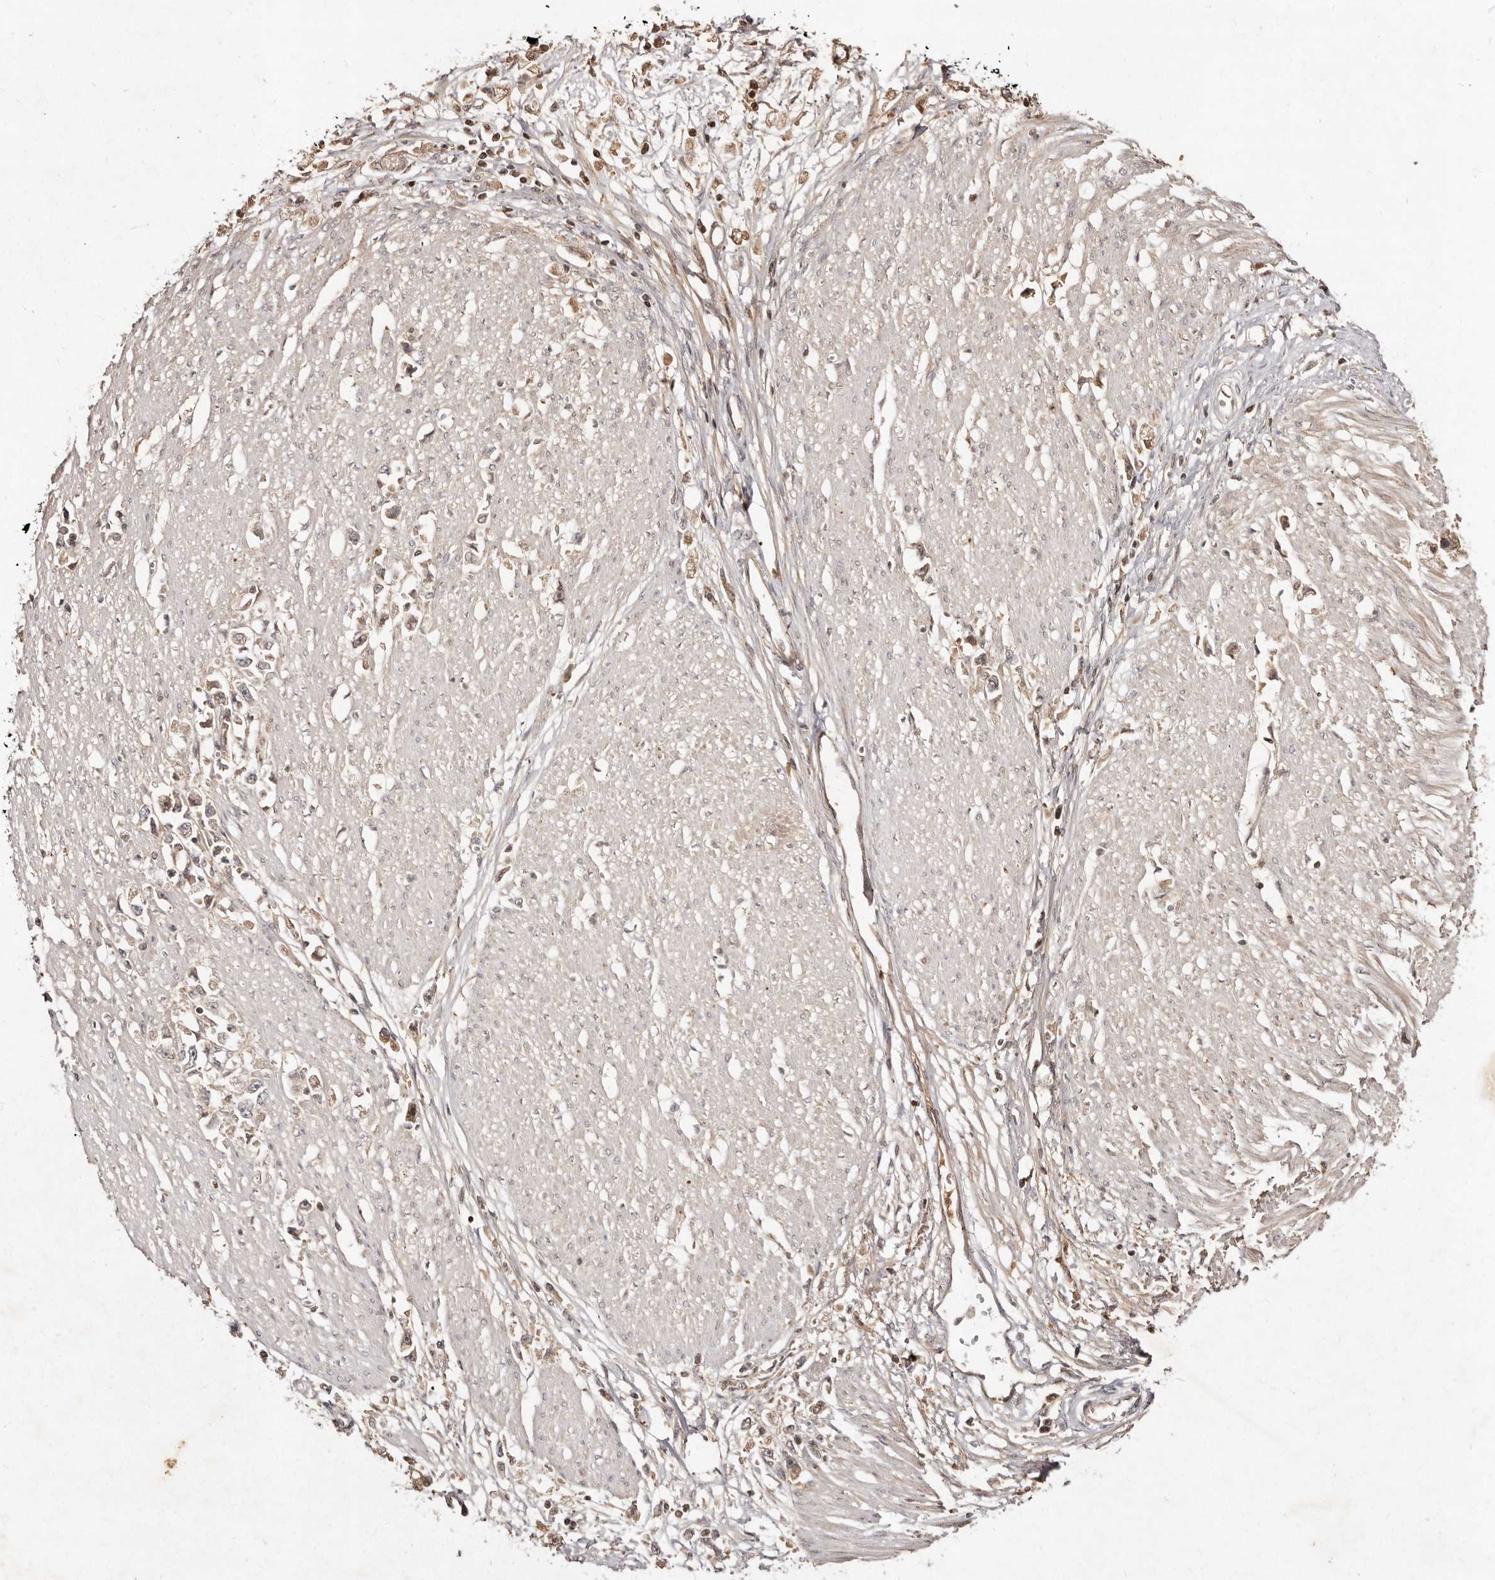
{"staining": {"intensity": "weak", "quantity": "25%-75%", "location": "cytoplasmic/membranous,nuclear"}, "tissue": "stomach cancer", "cell_type": "Tumor cells", "image_type": "cancer", "snomed": [{"axis": "morphology", "description": "Adenocarcinoma, NOS"}, {"axis": "topography", "description": "Stomach"}], "caption": "Stomach adenocarcinoma stained with immunohistochemistry (IHC) demonstrates weak cytoplasmic/membranous and nuclear expression in about 25%-75% of tumor cells.", "gene": "LCORL", "patient": {"sex": "female", "age": 59}}